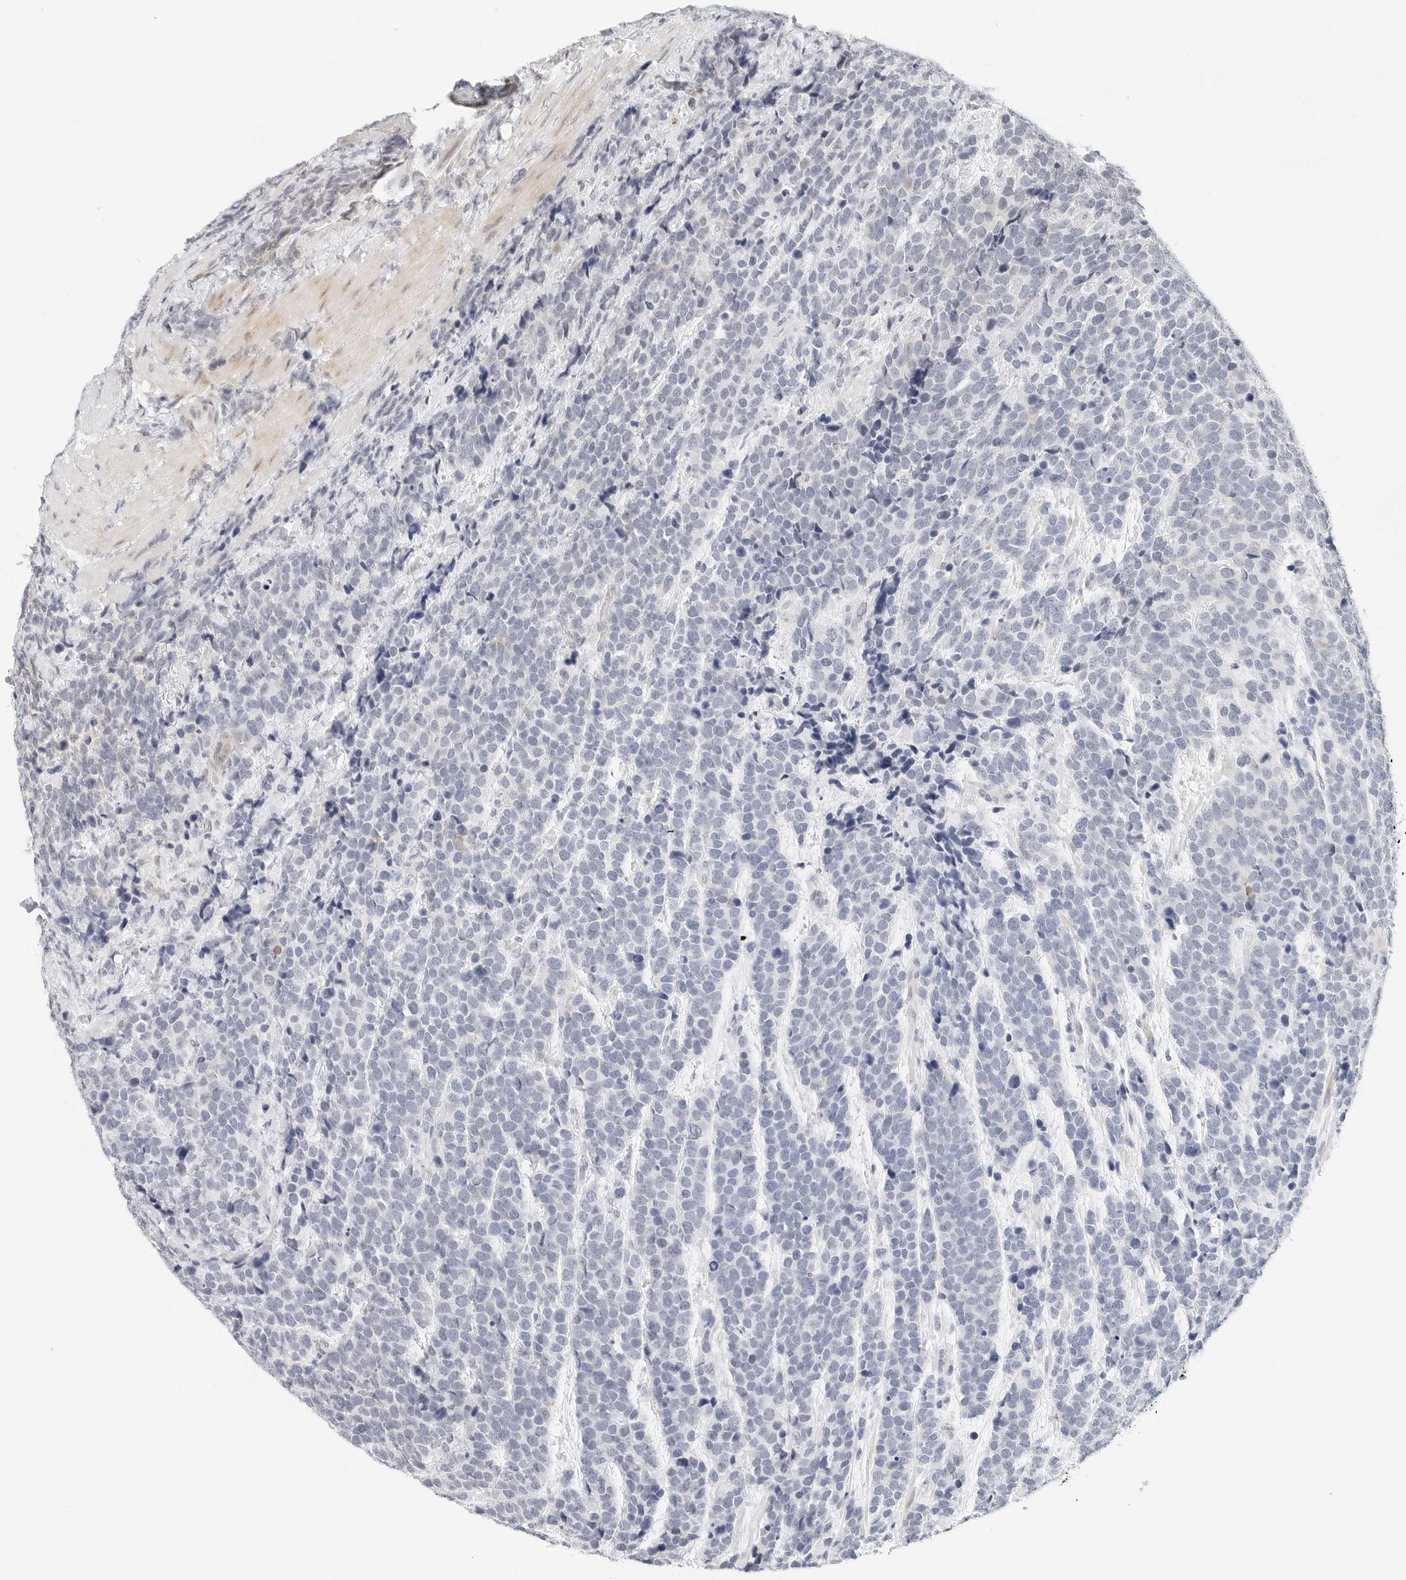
{"staining": {"intensity": "negative", "quantity": "none", "location": "none"}, "tissue": "urothelial cancer", "cell_type": "Tumor cells", "image_type": "cancer", "snomed": [{"axis": "morphology", "description": "Urothelial carcinoma, High grade"}, {"axis": "topography", "description": "Urinary bladder"}], "caption": "IHC histopathology image of neoplastic tissue: human urothelial cancer stained with DAB (3,3'-diaminobenzidine) demonstrates no significant protein positivity in tumor cells.", "gene": "PARP10", "patient": {"sex": "female", "age": 82}}